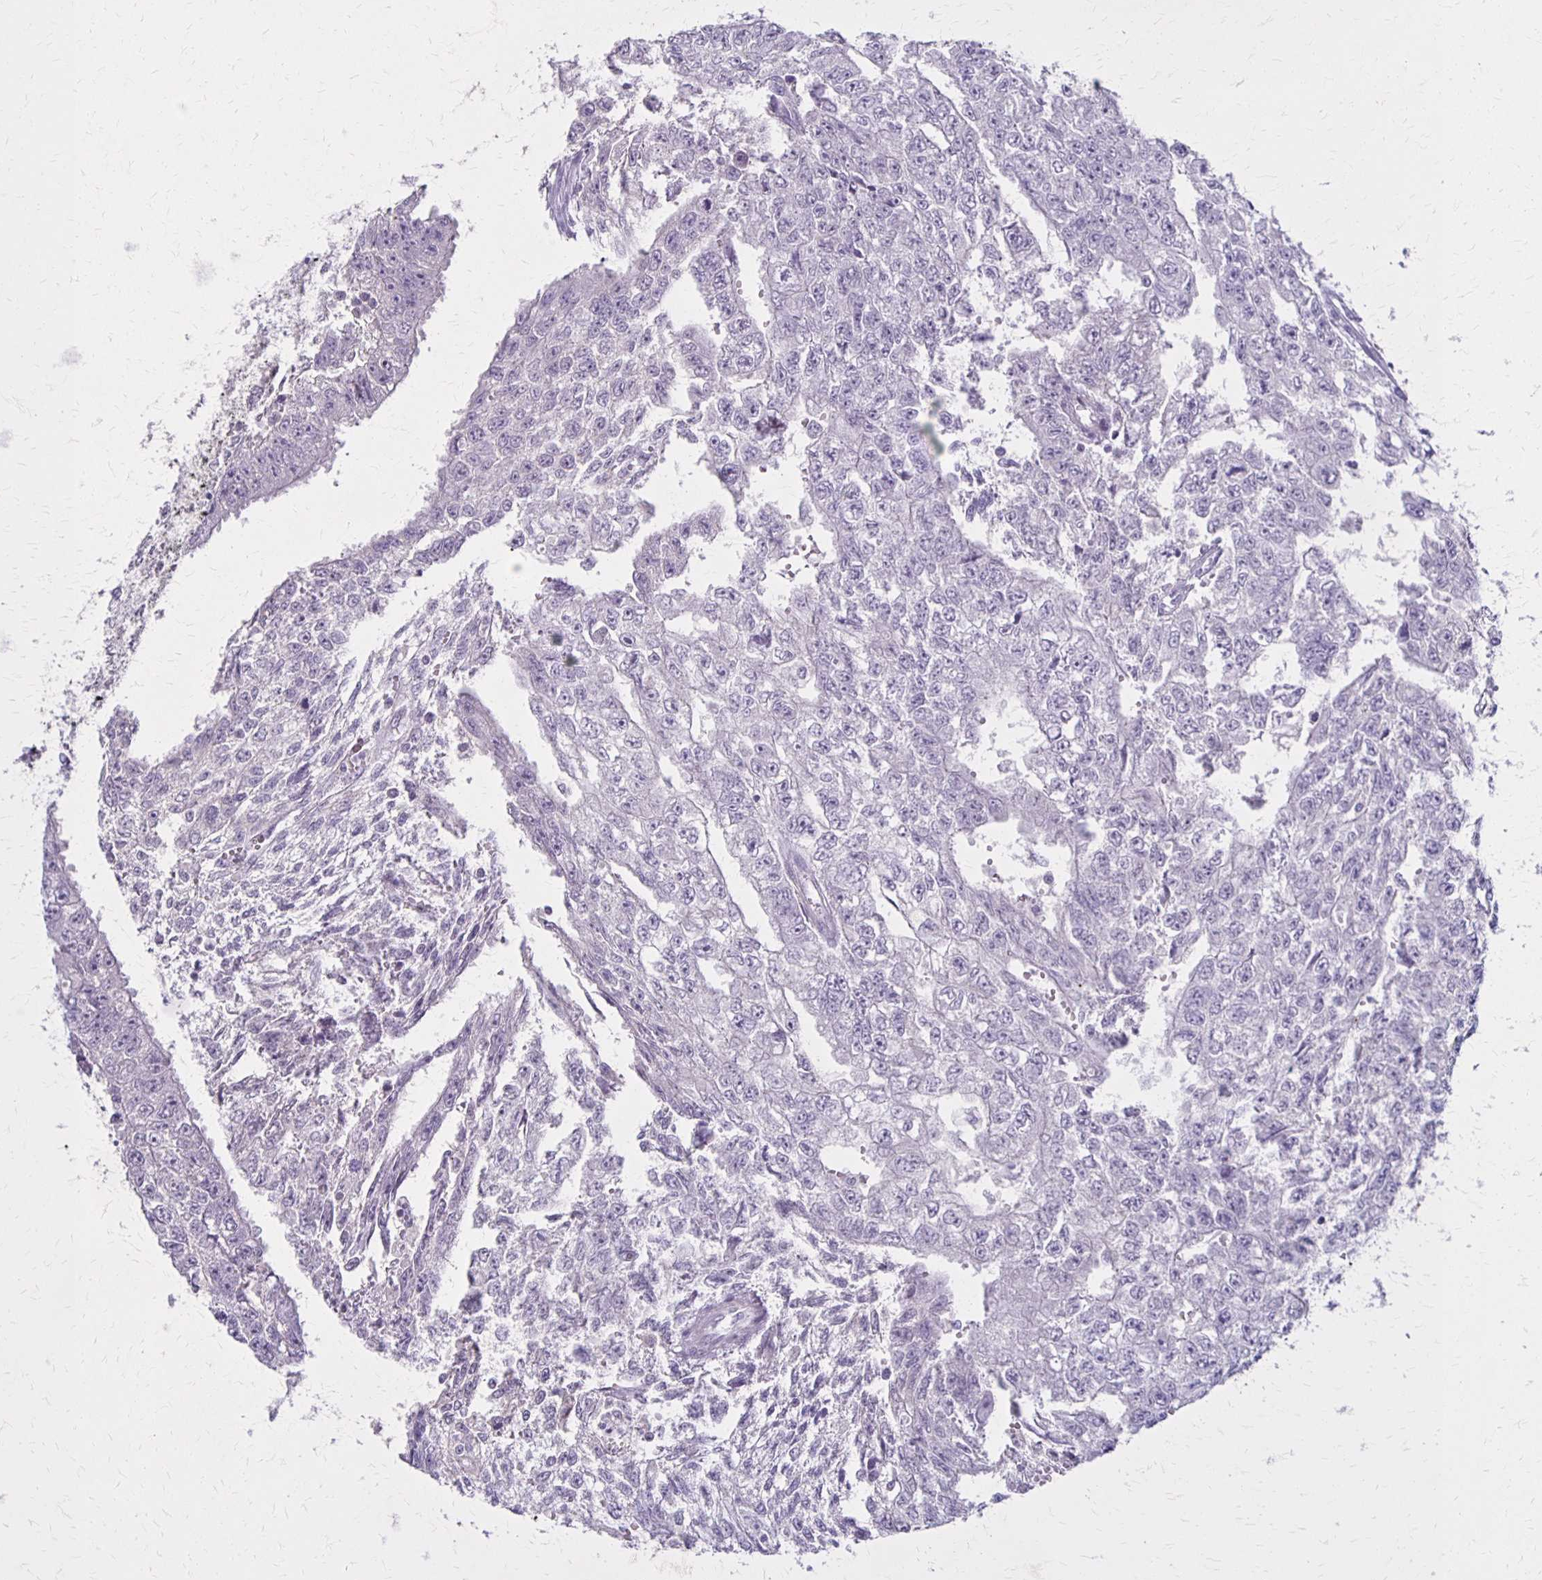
{"staining": {"intensity": "negative", "quantity": "none", "location": "none"}, "tissue": "testis cancer", "cell_type": "Tumor cells", "image_type": "cancer", "snomed": [{"axis": "morphology", "description": "Carcinoma, Embryonal, NOS"}, {"axis": "morphology", "description": "Teratoma, malignant, NOS"}, {"axis": "topography", "description": "Testis"}], "caption": "DAB immunohistochemical staining of human testis cancer reveals no significant positivity in tumor cells. (Brightfield microscopy of DAB immunohistochemistry at high magnification).", "gene": "SLC35E2B", "patient": {"sex": "male", "age": 24}}